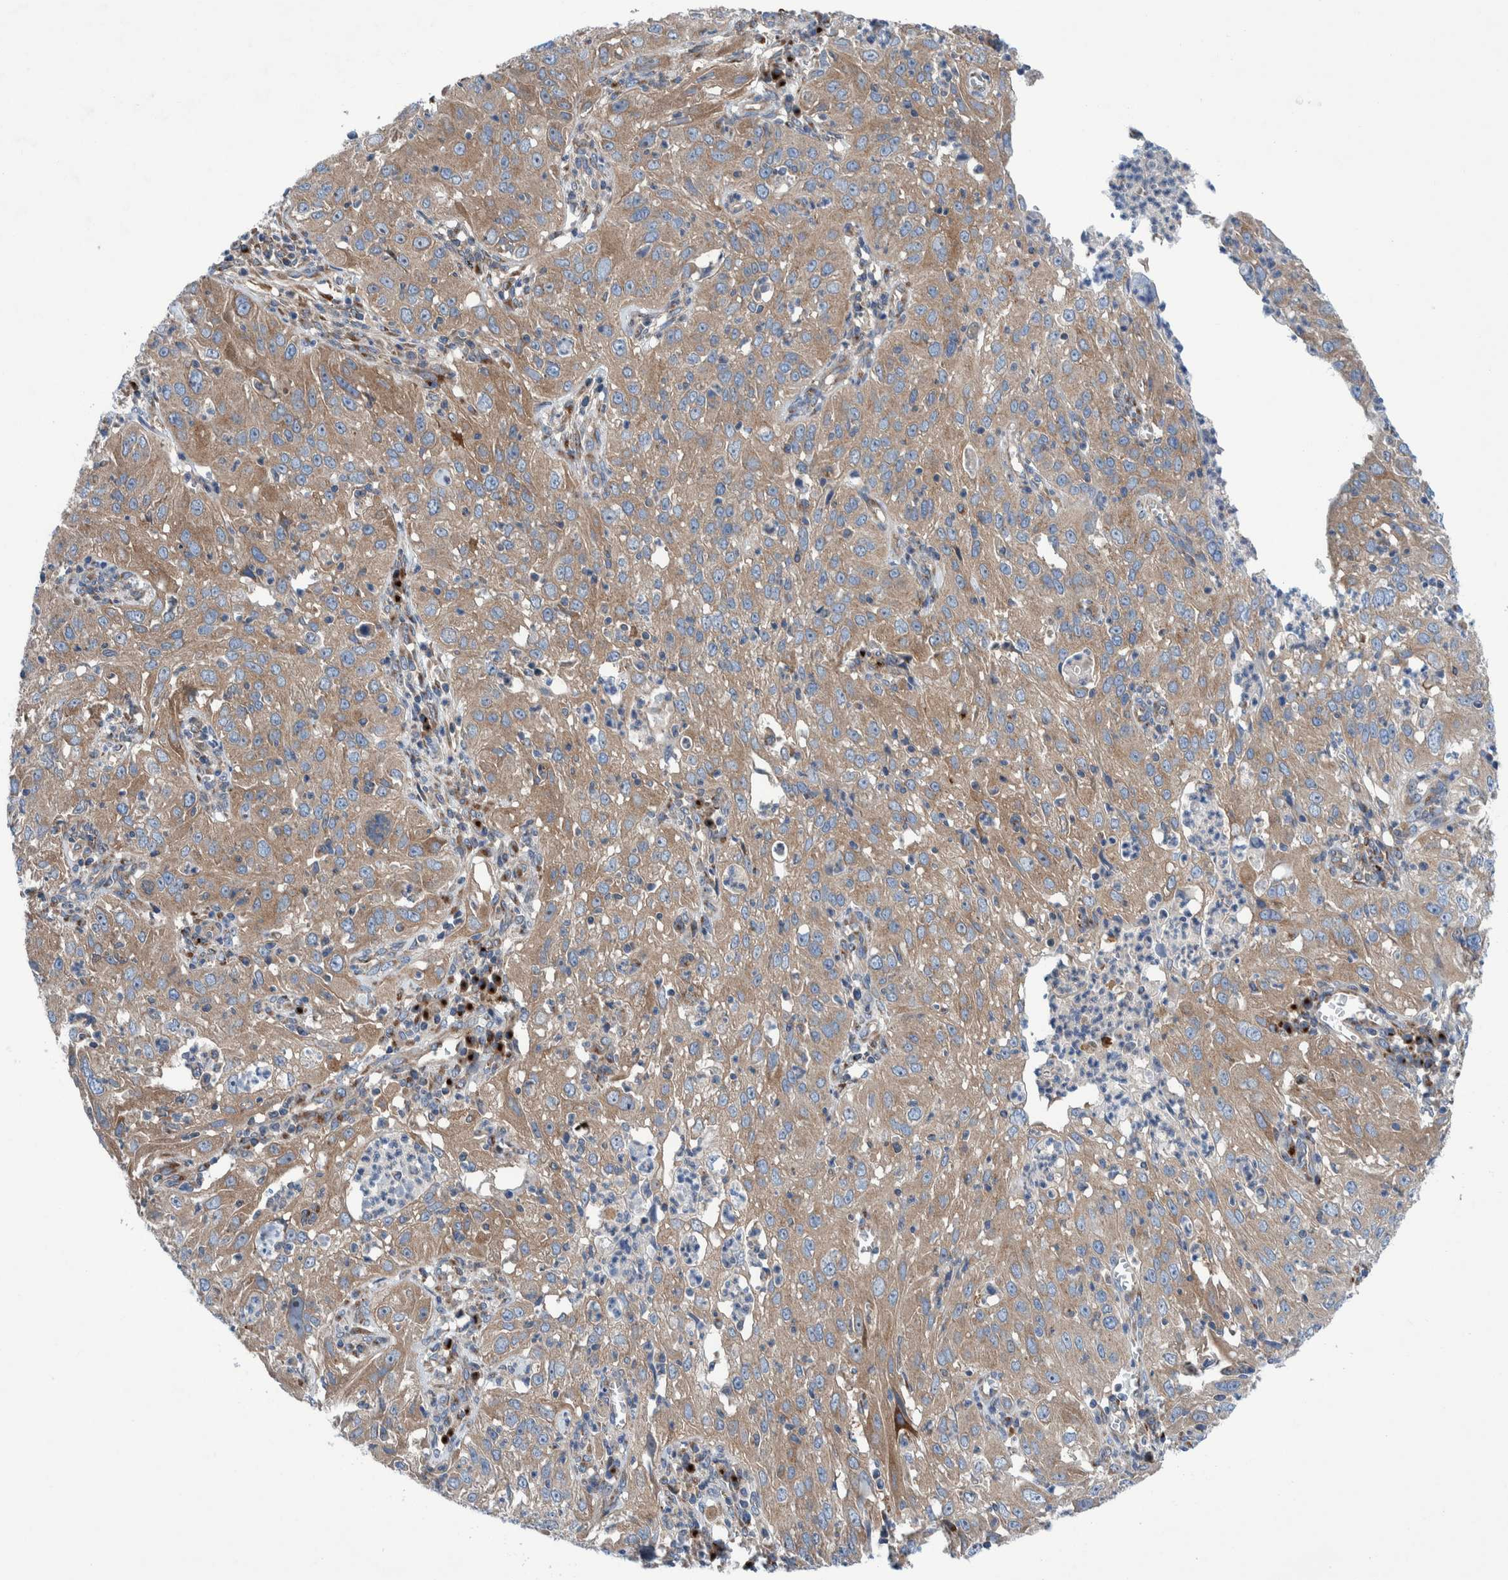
{"staining": {"intensity": "moderate", "quantity": ">75%", "location": "cytoplasmic/membranous"}, "tissue": "cervical cancer", "cell_type": "Tumor cells", "image_type": "cancer", "snomed": [{"axis": "morphology", "description": "Squamous cell carcinoma, NOS"}, {"axis": "topography", "description": "Cervix"}], "caption": "A brown stain highlights moderate cytoplasmic/membranous expression of a protein in squamous cell carcinoma (cervical) tumor cells.", "gene": "TRIM58", "patient": {"sex": "female", "age": 32}}